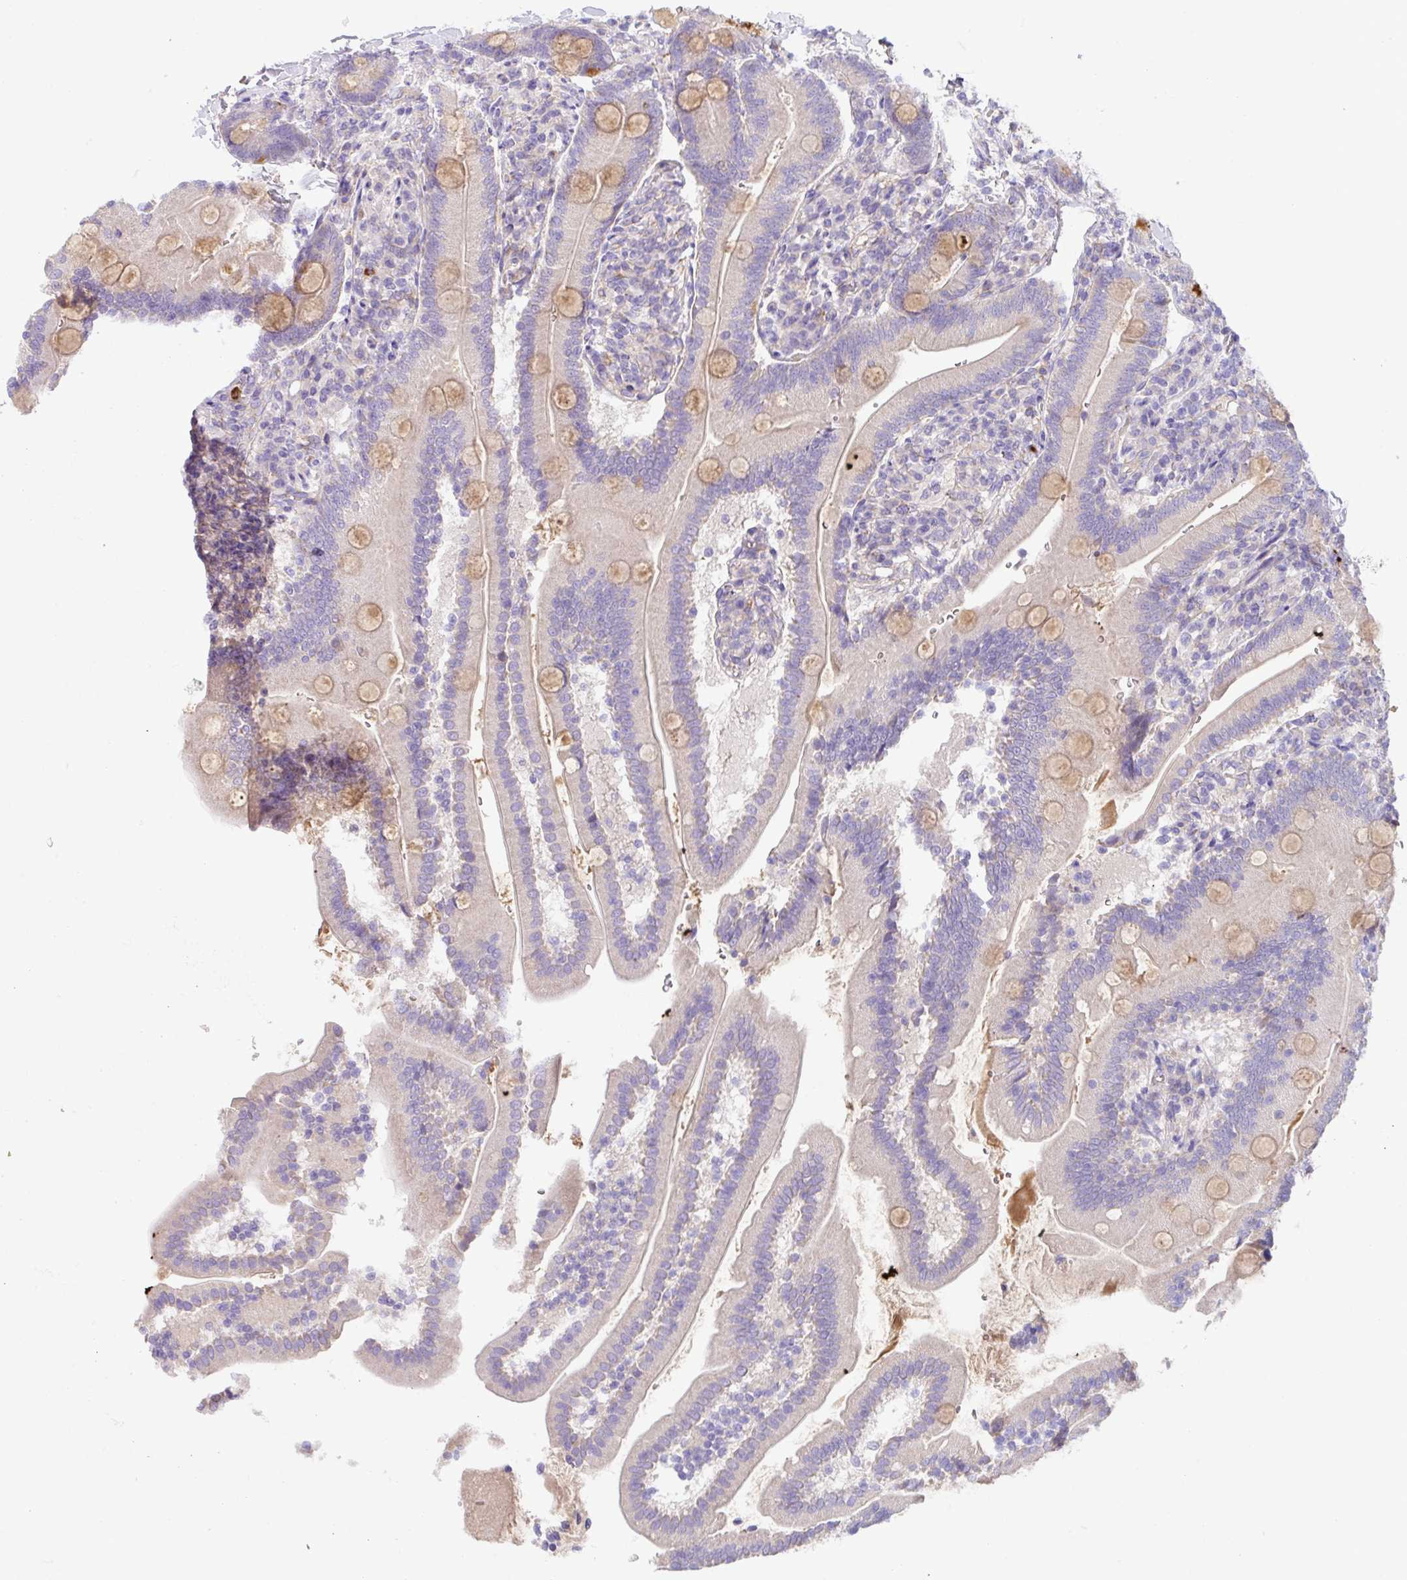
{"staining": {"intensity": "strong", "quantity": "<25%", "location": "cytoplasmic/membranous"}, "tissue": "duodenum", "cell_type": "Glandular cells", "image_type": "normal", "snomed": [{"axis": "morphology", "description": "Normal tissue, NOS"}, {"axis": "topography", "description": "Duodenum"}], "caption": "Strong cytoplasmic/membranous protein staining is seen in approximately <25% of glandular cells in duodenum. (DAB IHC, brown staining for protein, blue staining for nuclei).", "gene": "CRISP3", "patient": {"sex": "female", "age": 67}}